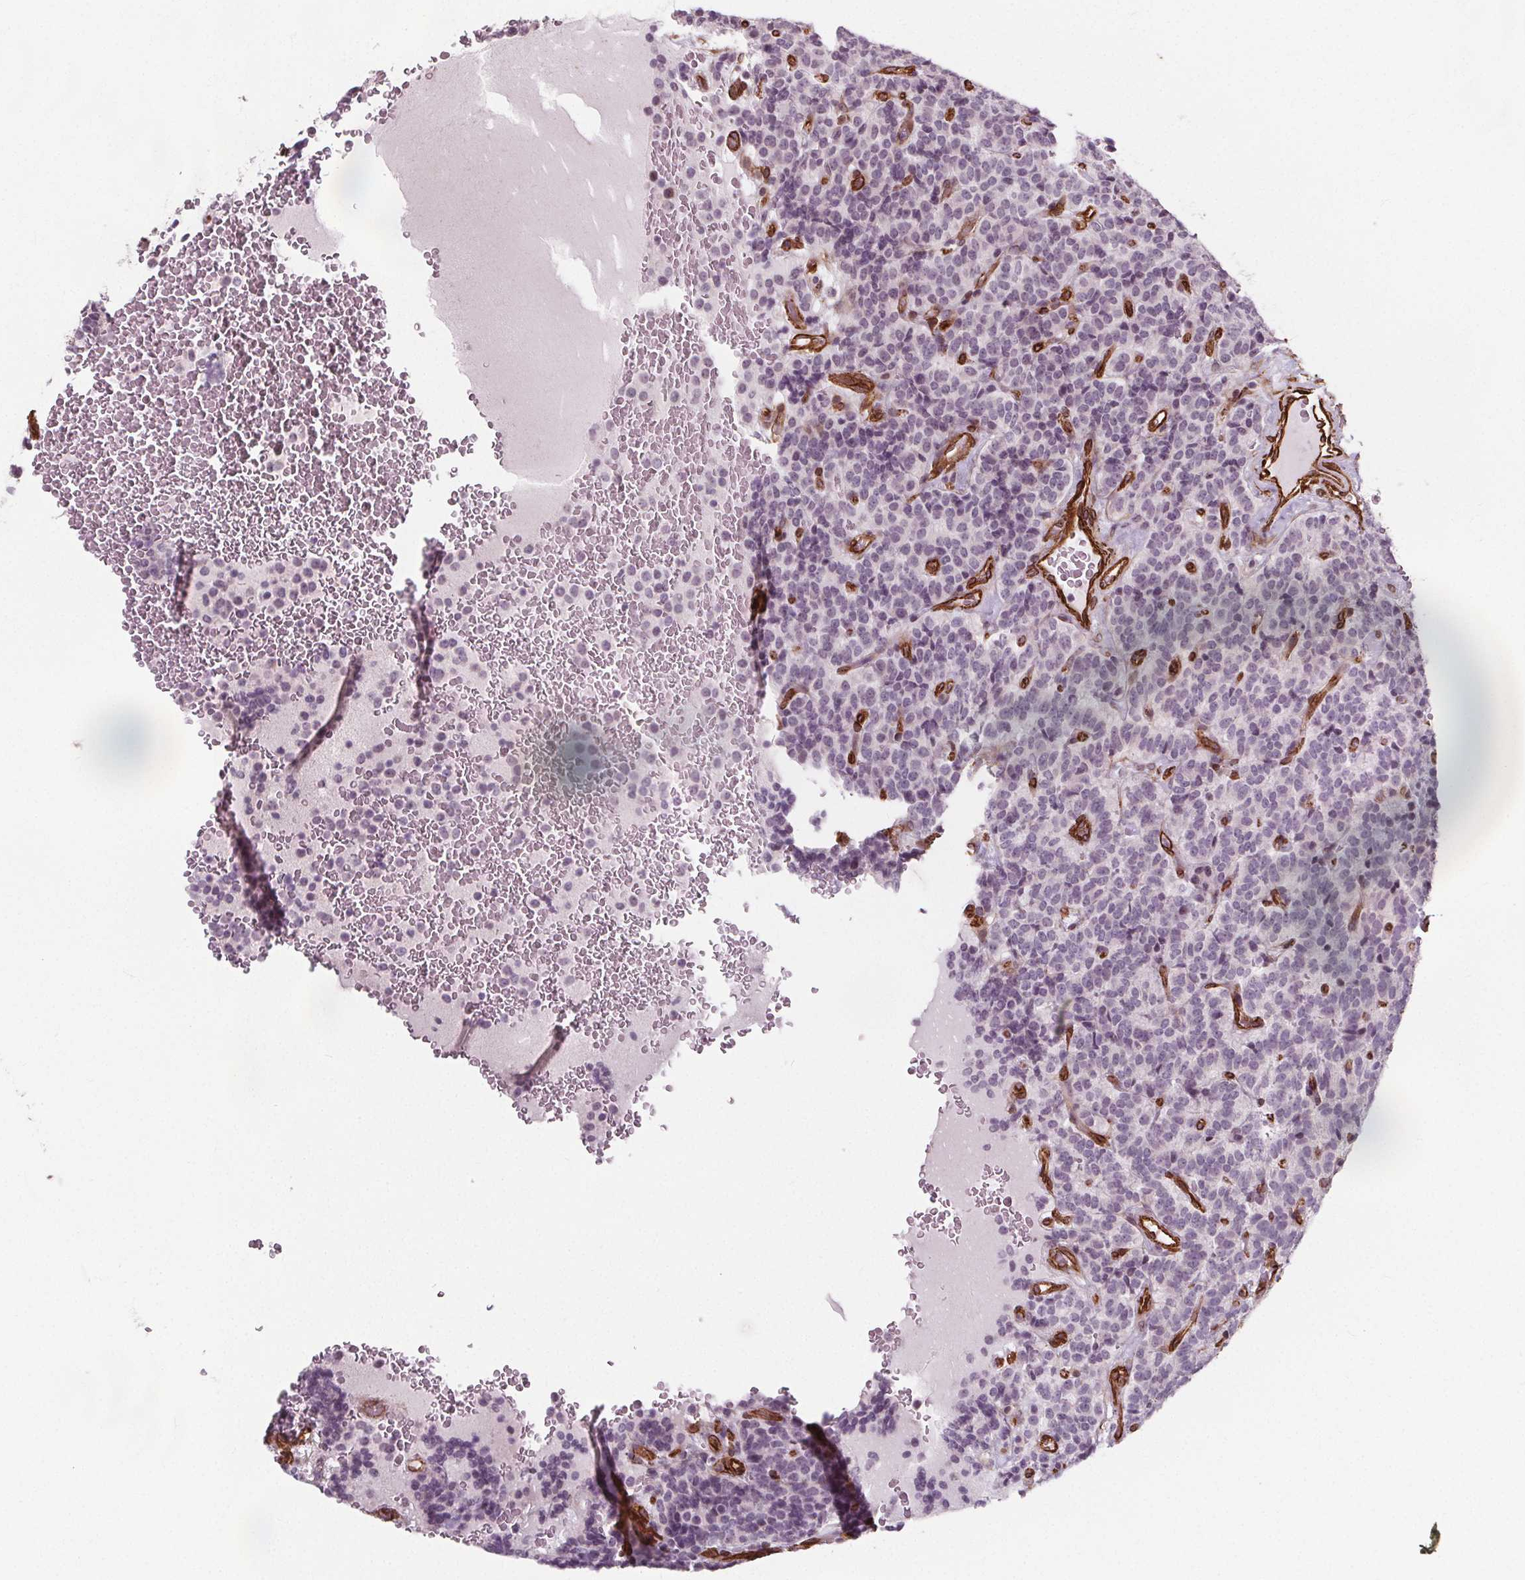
{"staining": {"intensity": "negative", "quantity": "none", "location": "none"}, "tissue": "carcinoid", "cell_type": "Tumor cells", "image_type": "cancer", "snomed": [{"axis": "morphology", "description": "Carcinoid, malignant, NOS"}, {"axis": "topography", "description": "Pancreas"}], "caption": "Immunohistochemistry histopathology image of human malignant carcinoid stained for a protein (brown), which displays no positivity in tumor cells.", "gene": "HAS1", "patient": {"sex": "male", "age": 36}}